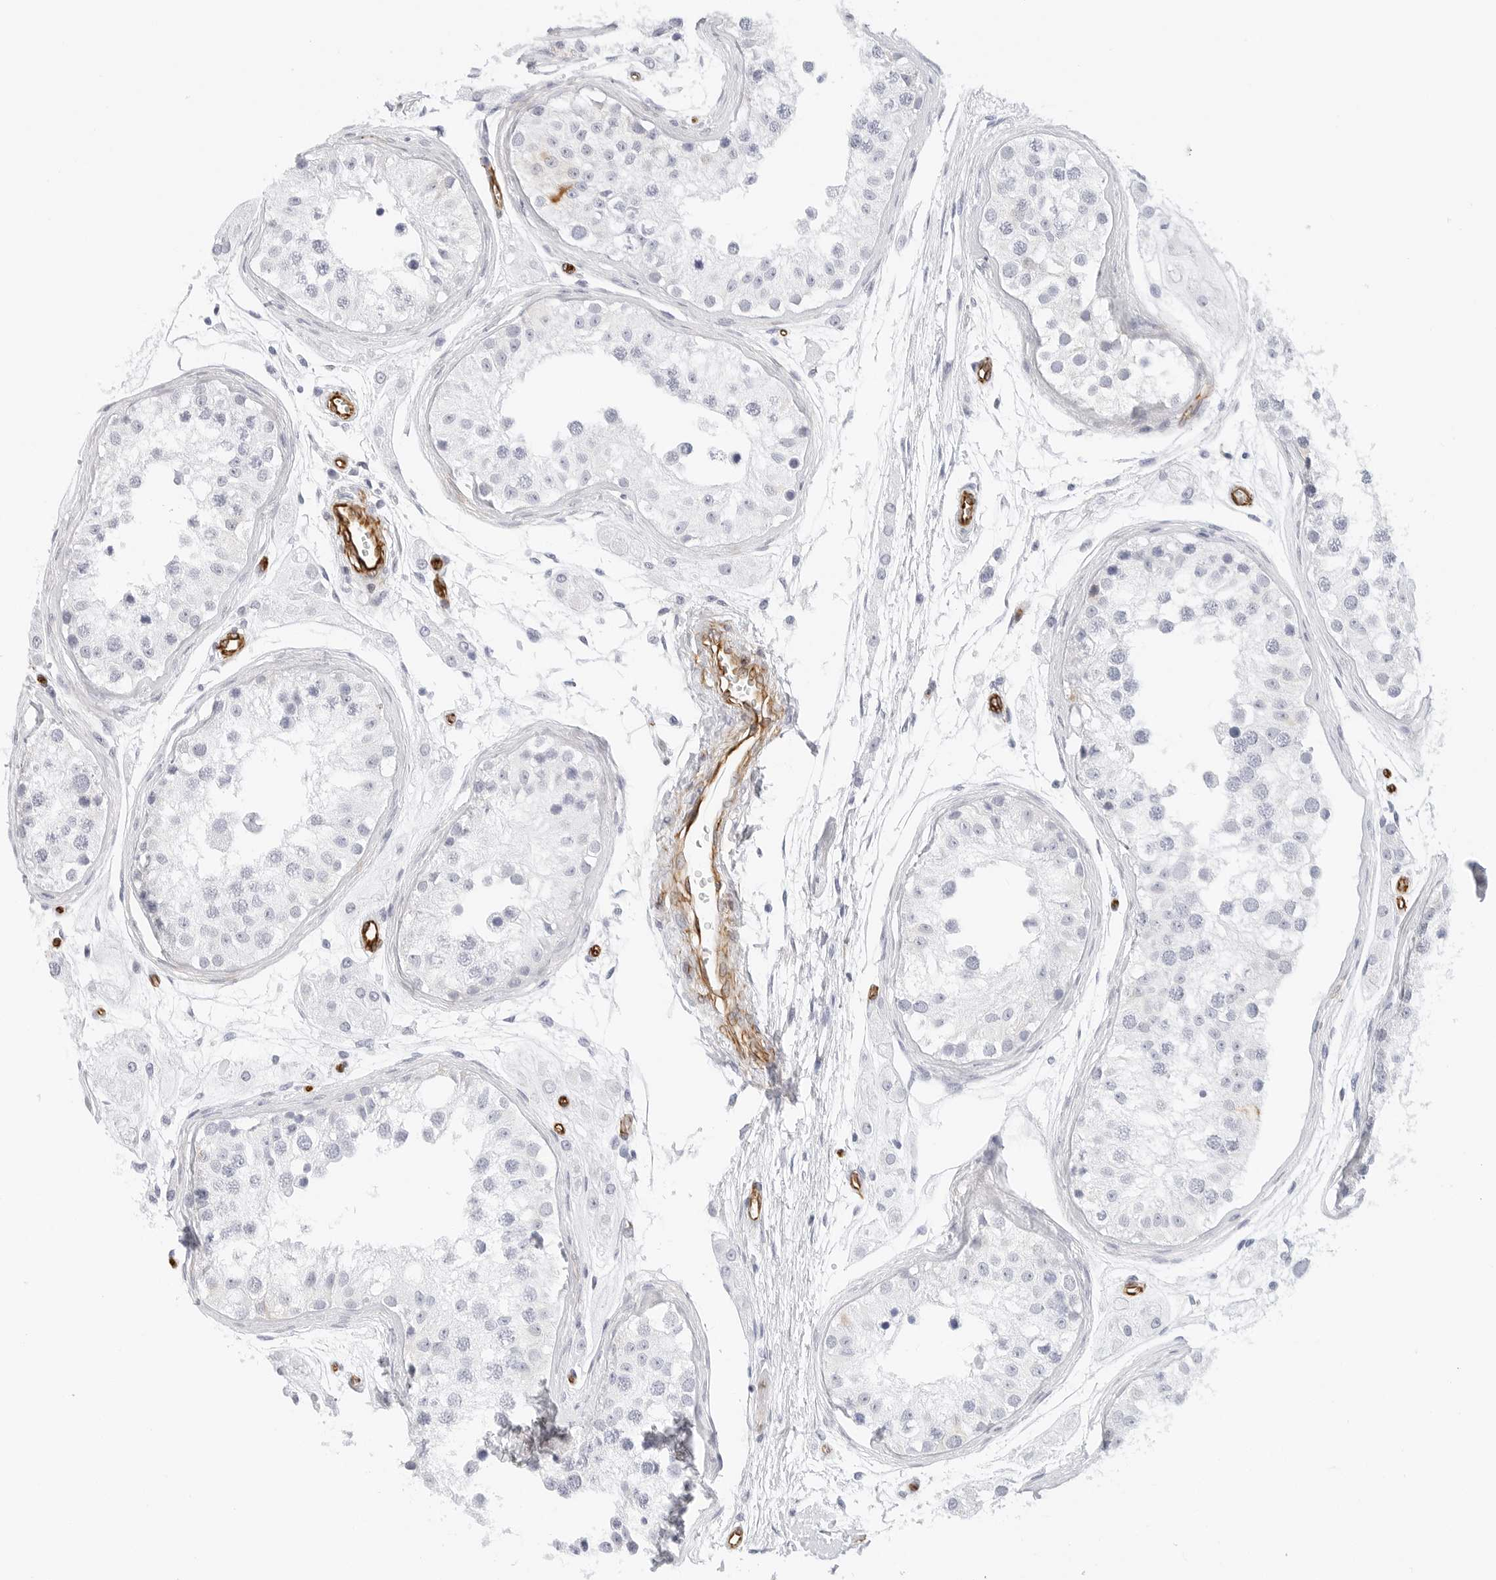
{"staining": {"intensity": "negative", "quantity": "none", "location": "none"}, "tissue": "testis", "cell_type": "Cells in seminiferous ducts", "image_type": "normal", "snomed": [{"axis": "morphology", "description": "Normal tissue, NOS"}, {"axis": "morphology", "description": "Adenocarcinoma, metastatic, NOS"}, {"axis": "topography", "description": "Testis"}], "caption": "High power microscopy micrograph of an IHC micrograph of benign testis, revealing no significant expression in cells in seminiferous ducts.", "gene": "NES", "patient": {"sex": "male", "age": 26}}